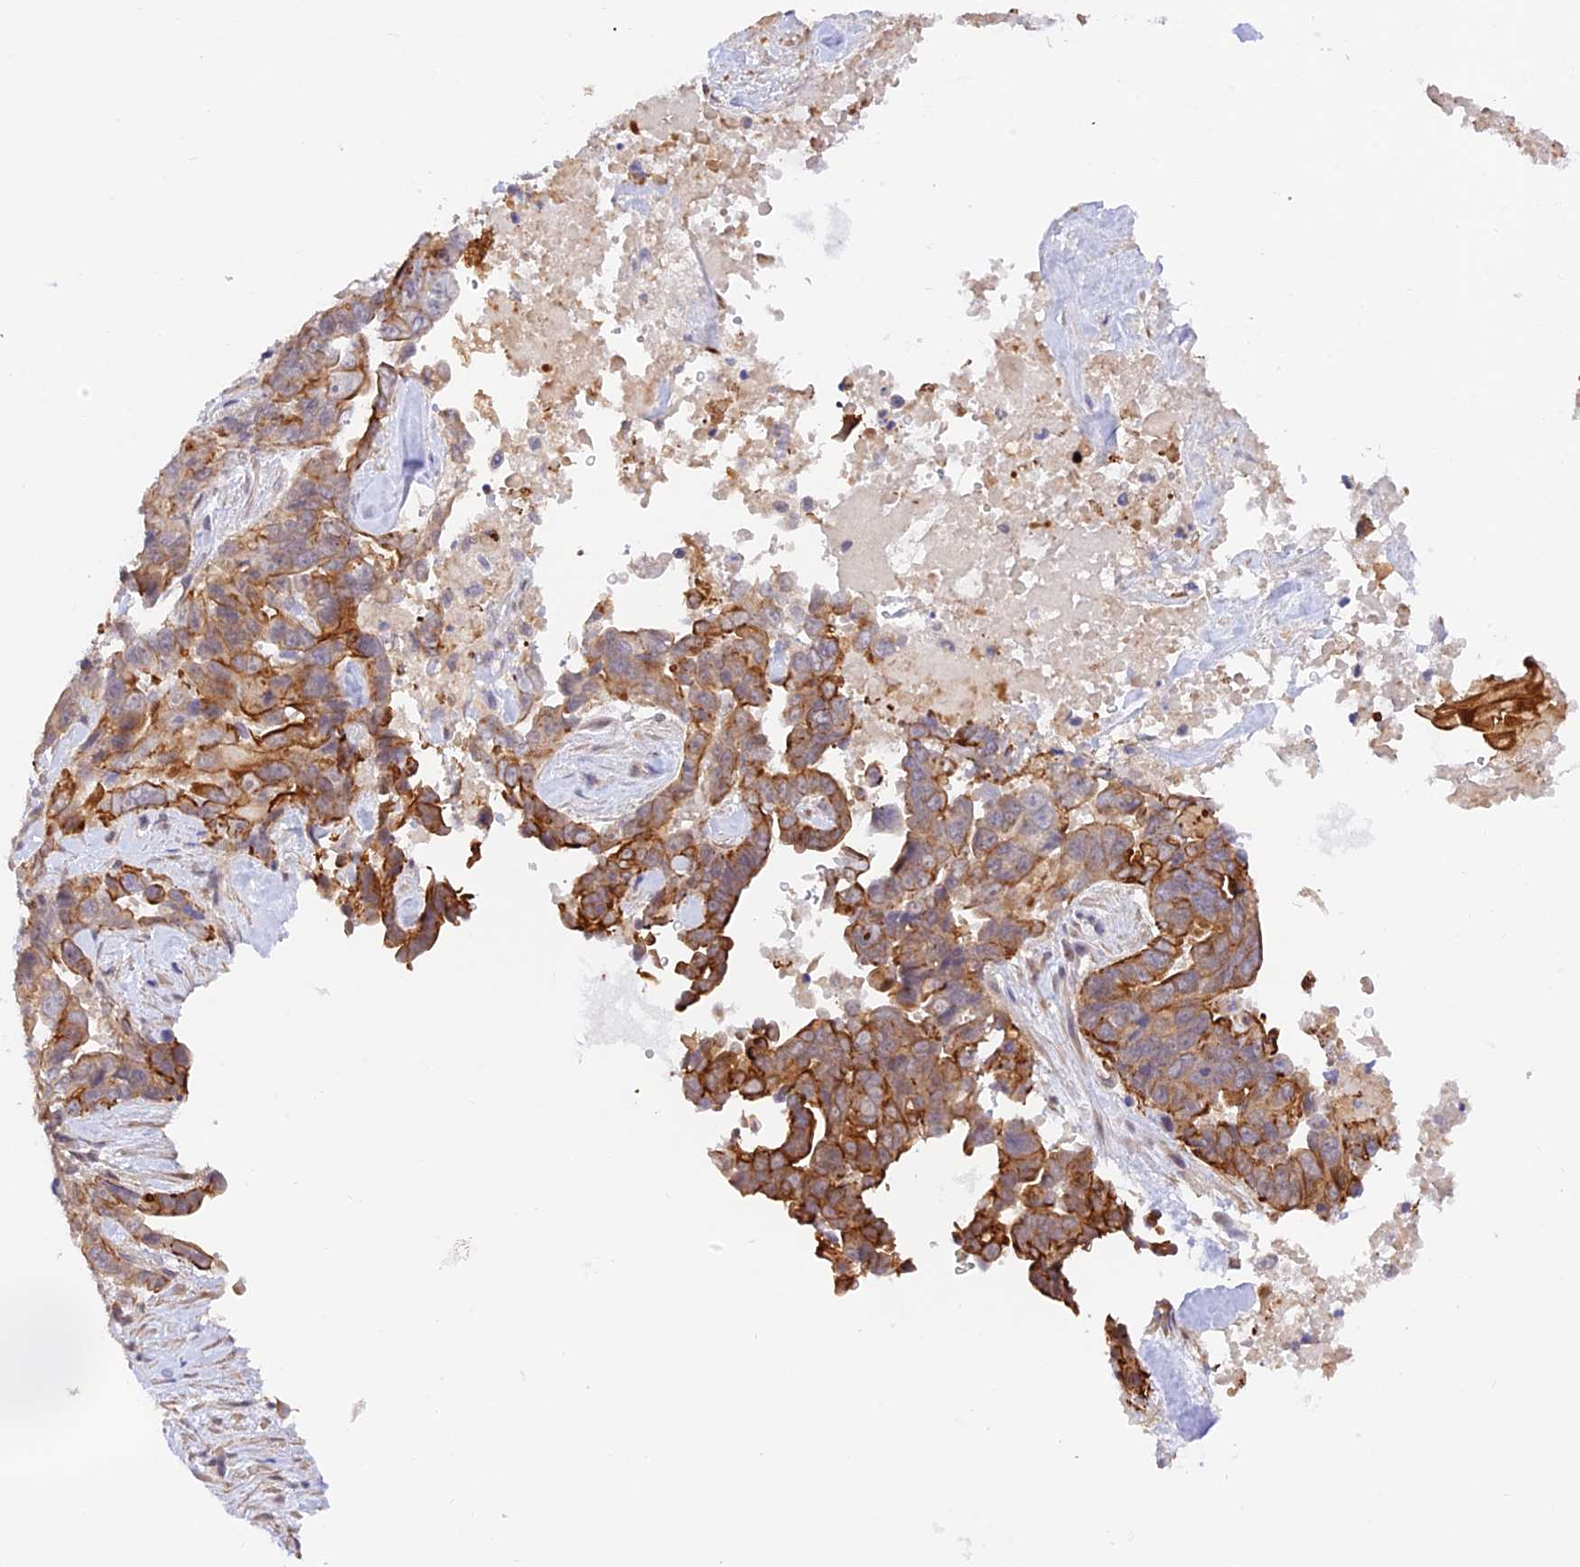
{"staining": {"intensity": "moderate", "quantity": ">75%", "location": "cytoplasmic/membranous"}, "tissue": "pancreatic cancer", "cell_type": "Tumor cells", "image_type": "cancer", "snomed": [{"axis": "morphology", "description": "Adenocarcinoma, NOS"}, {"axis": "topography", "description": "Pancreas"}], "caption": "This is an image of immunohistochemistry (IHC) staining of pancreatic adenocarcinoma, which shows moderate positivity in the cytoplasmic/membranous of tumor cells.", "gene": "CAMSAP3", "patient": {"sex": "male", "age": 80}}